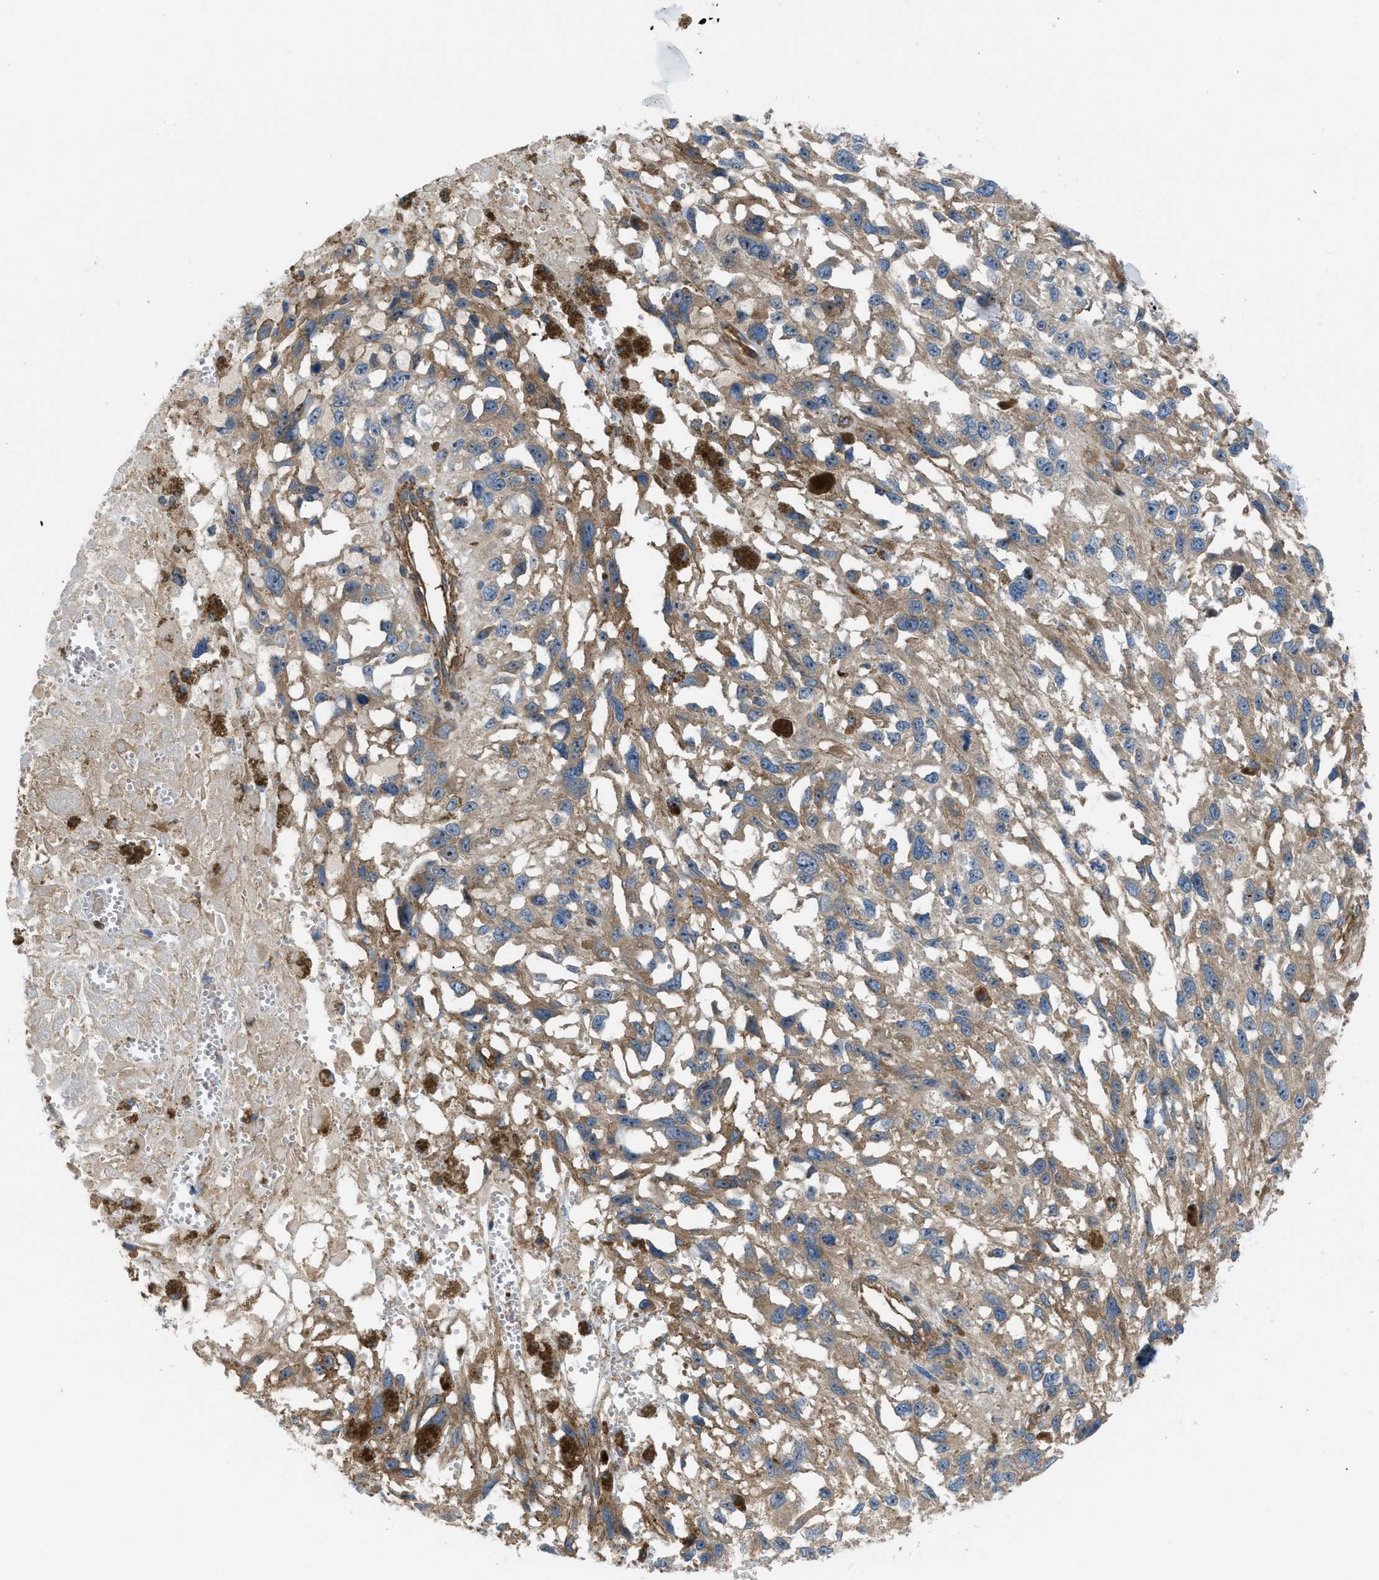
{"staining": {"intensity": "moderate", "quantity": ">75%", "location": "cytoplasmic/membranous"}, "tissue": "melanoma", "cell_type": "Tumor cells", "image_type": "cancer", "snomed": [{"axis": "morphology", "description": "Malignant melanoma, Metastatic site"}, {"axis": "topography", "description": "Lymph node"}], "caption": "Tumor cells demonstrate medium levels of moderate cytoplasmic/membranous staining in about >75% of cells in human malignant melanoma (metastatic site).", "gene": "ATP2A3", "patient": {"sex": "male", "age": 59}}